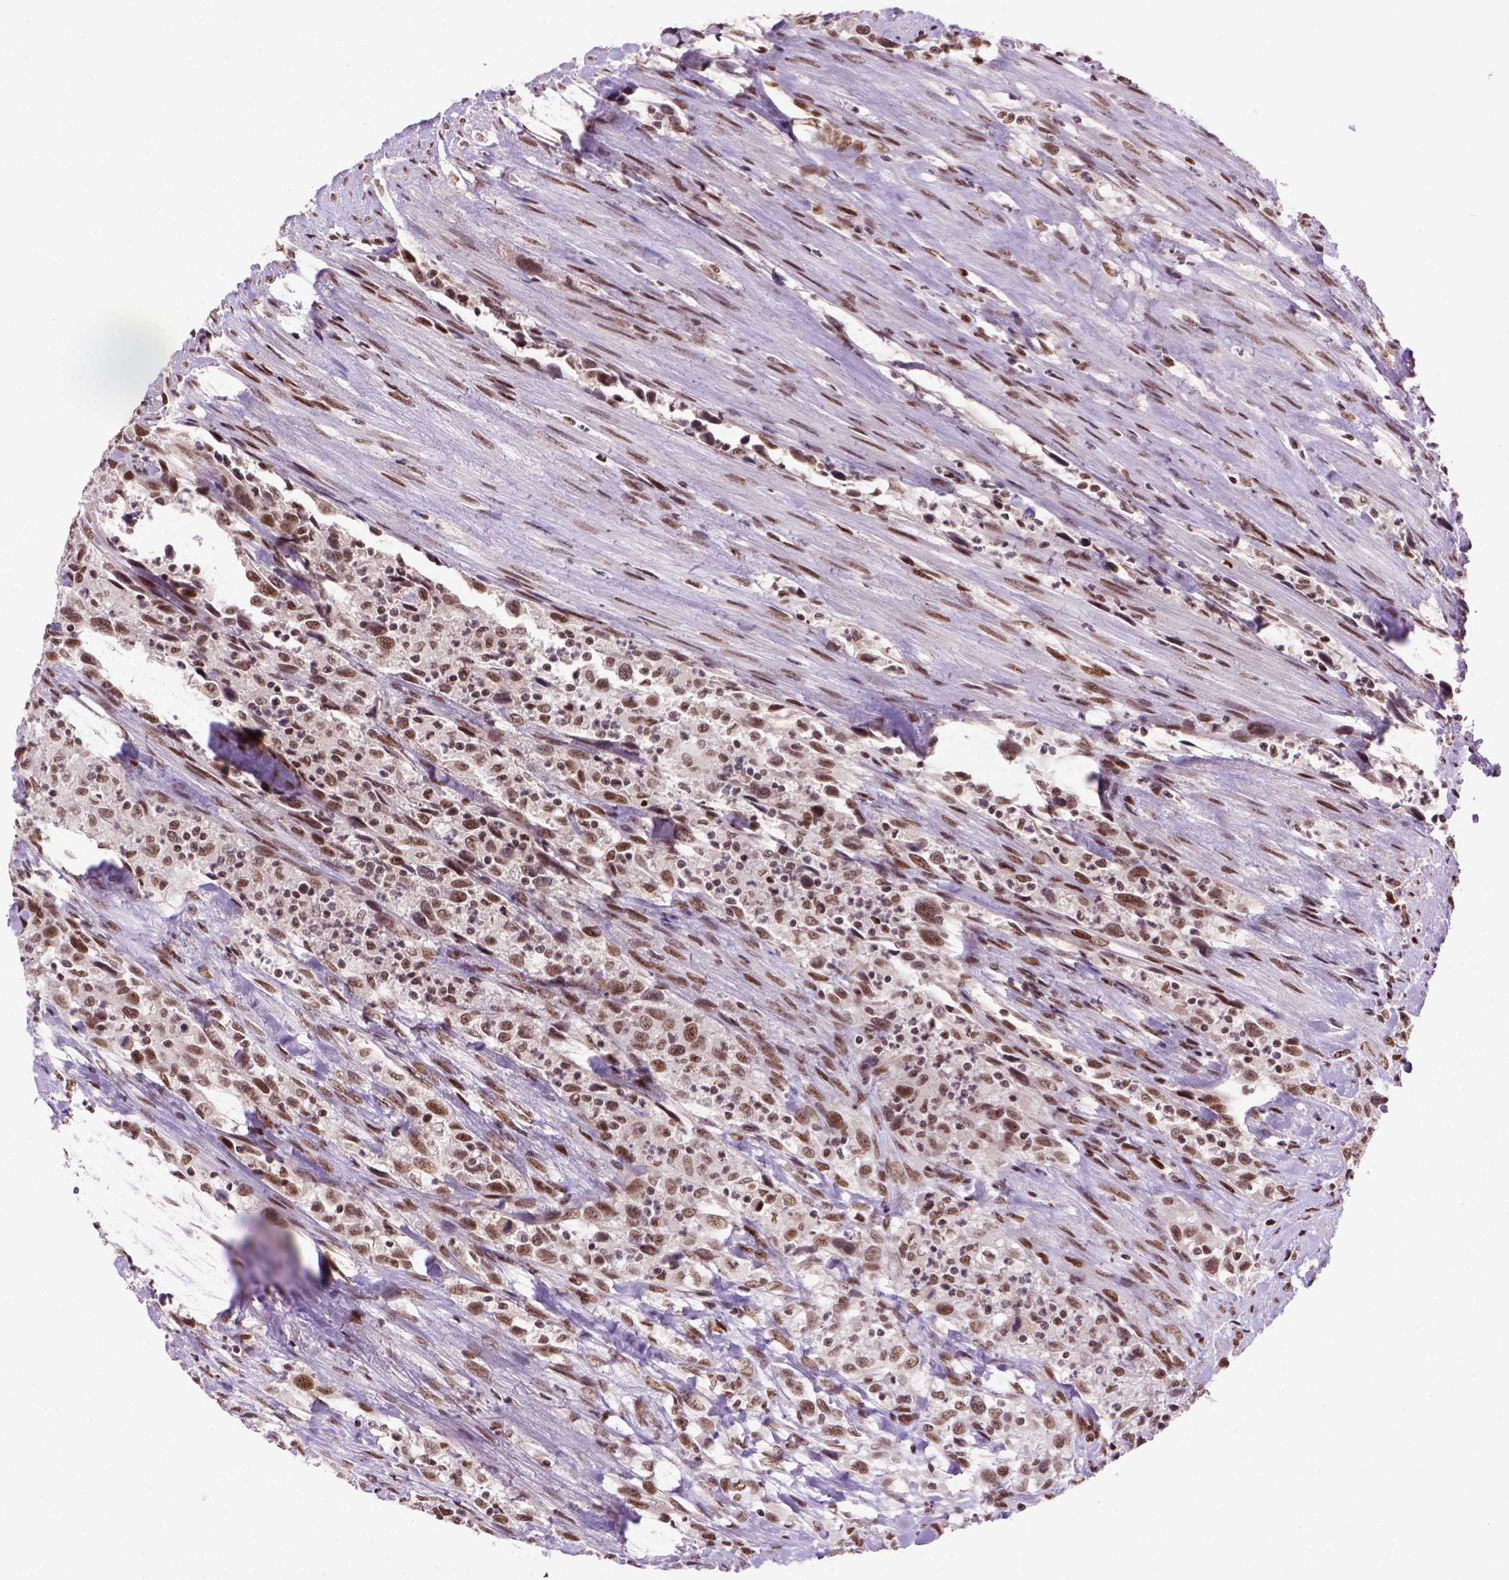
{"staining": {"intensity": "moderate", "quantity": ">75%", "location": "nuclear"}, "tissue": "urothelial cancer", "cell_type": "Tumor cells", "image_type": "cancer", "snomed": [{"axis": "morphology", "description": "Urothelial carcinoma, NOS"}, {"axis": "morphology", "description": "Urothelial carcinoma, High grade"}, {"axis": "topography", "description": "Urinary bladder"}], "caption": "The image displays immunohistochemical staining of high-grade urothelial carcinoma. There is moderate nuclear positivity is seen in about >75% of tumor cells. The staining is performed using DAB (3,3'-diaminobenzidine) brown chromogen to label protein expression. The nuclei are counter-stained blue using hematoxylin.", "gene": "NSMCE2", "patient": {"sex": "female", "age": 64}}